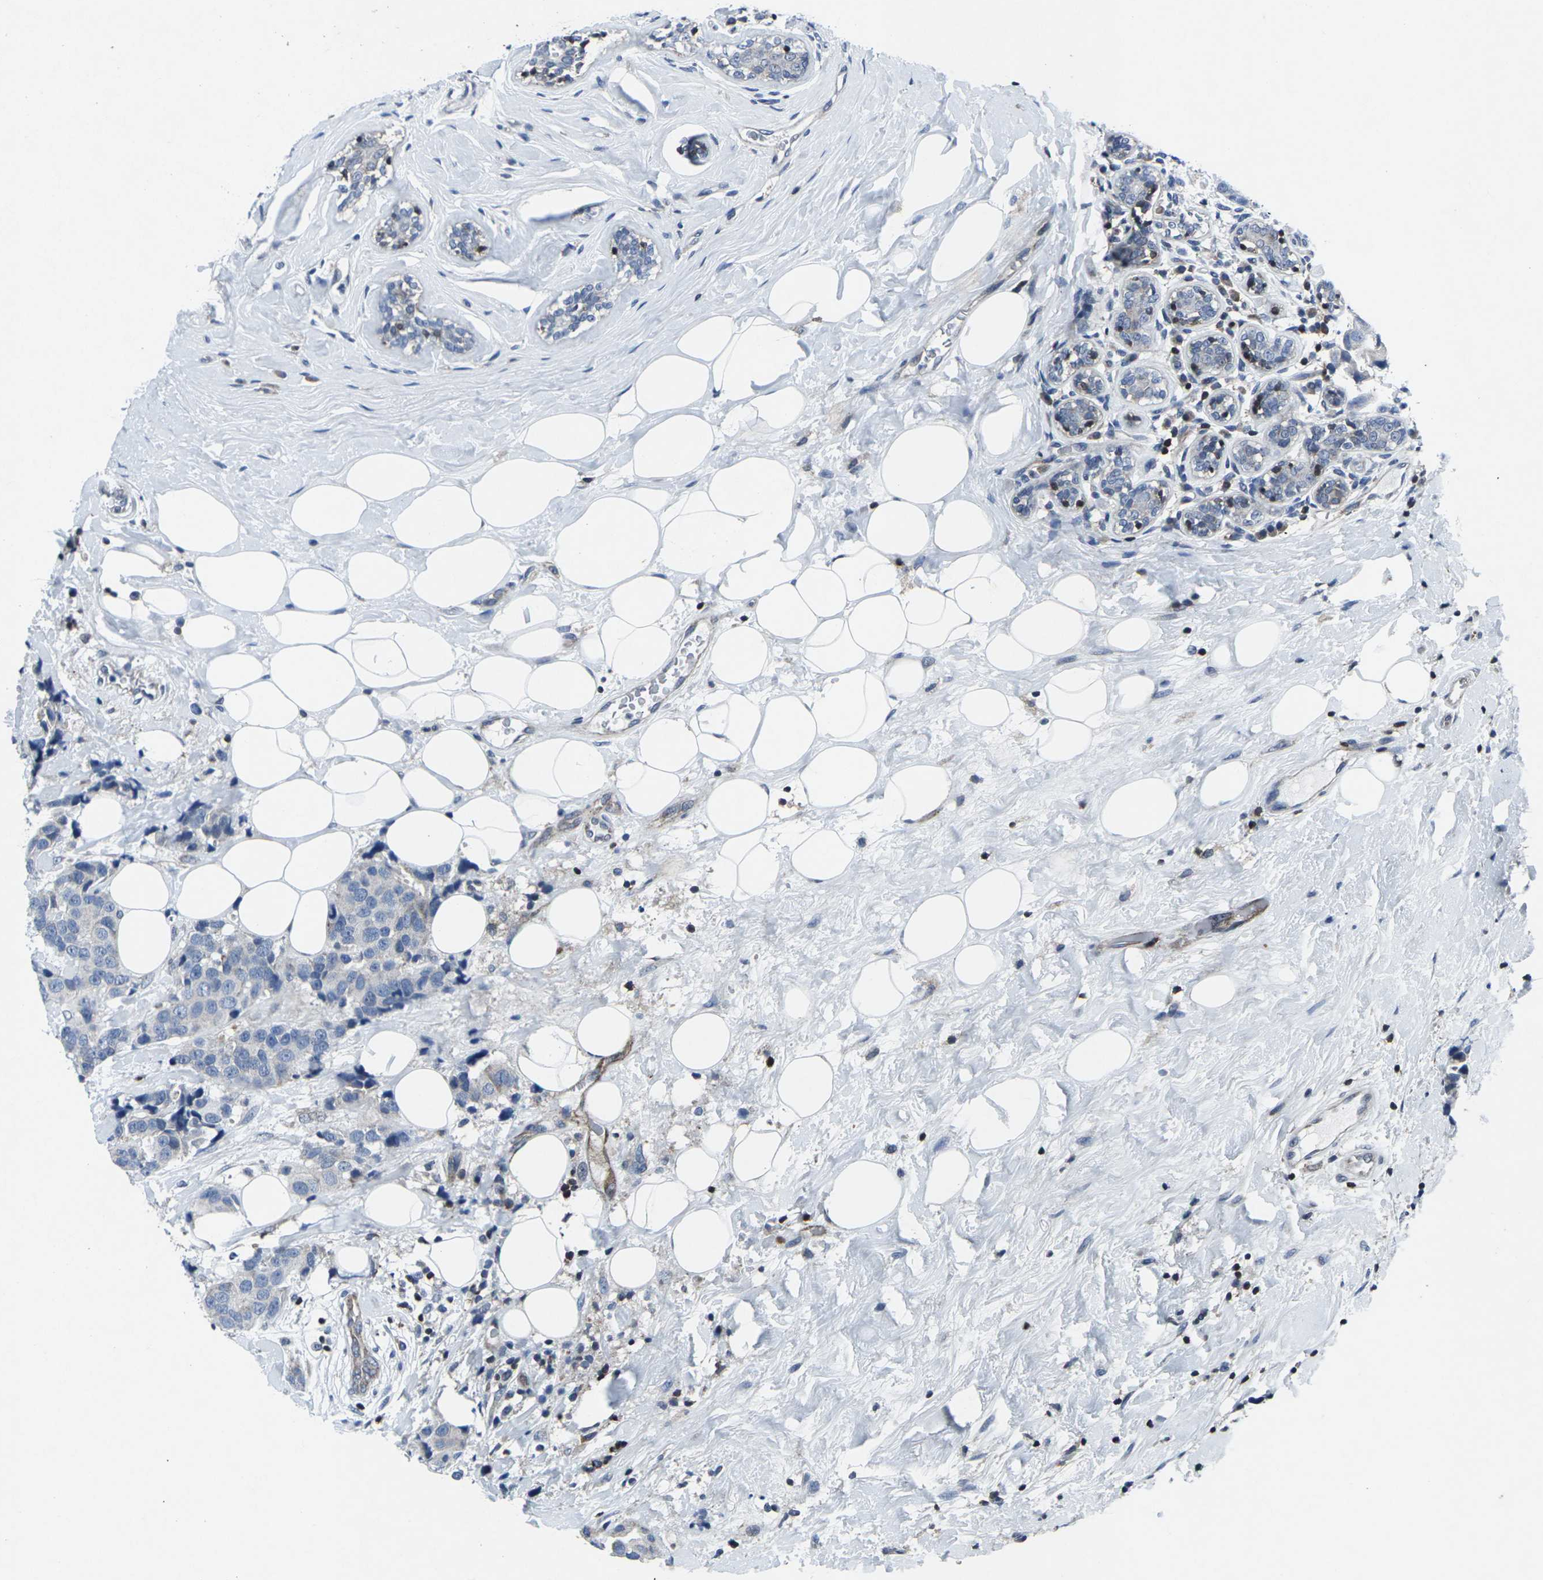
{"staining": {"intensity": "negative", "quantity": "none", "location": "none"}, "tissue": "breast cancer", "cell_type": "Tumor cells", "image_type": "cancer", "snomed": [{"axis": "morphology", "description": "Normal tissue, NOS"}, {"axis": "morphology", "description": "Duct carcinoma"}, {"axis": "topography", "description": "Breast"}], "caption": "Immunohistochemistry image of human breast cancer (infiltrating ductal carcinoma) stained for a protein (brown), which exhibits no positivity in tumor cells.", "gene": "STAT4", "patient": {"sex": "female", "age": 39}}